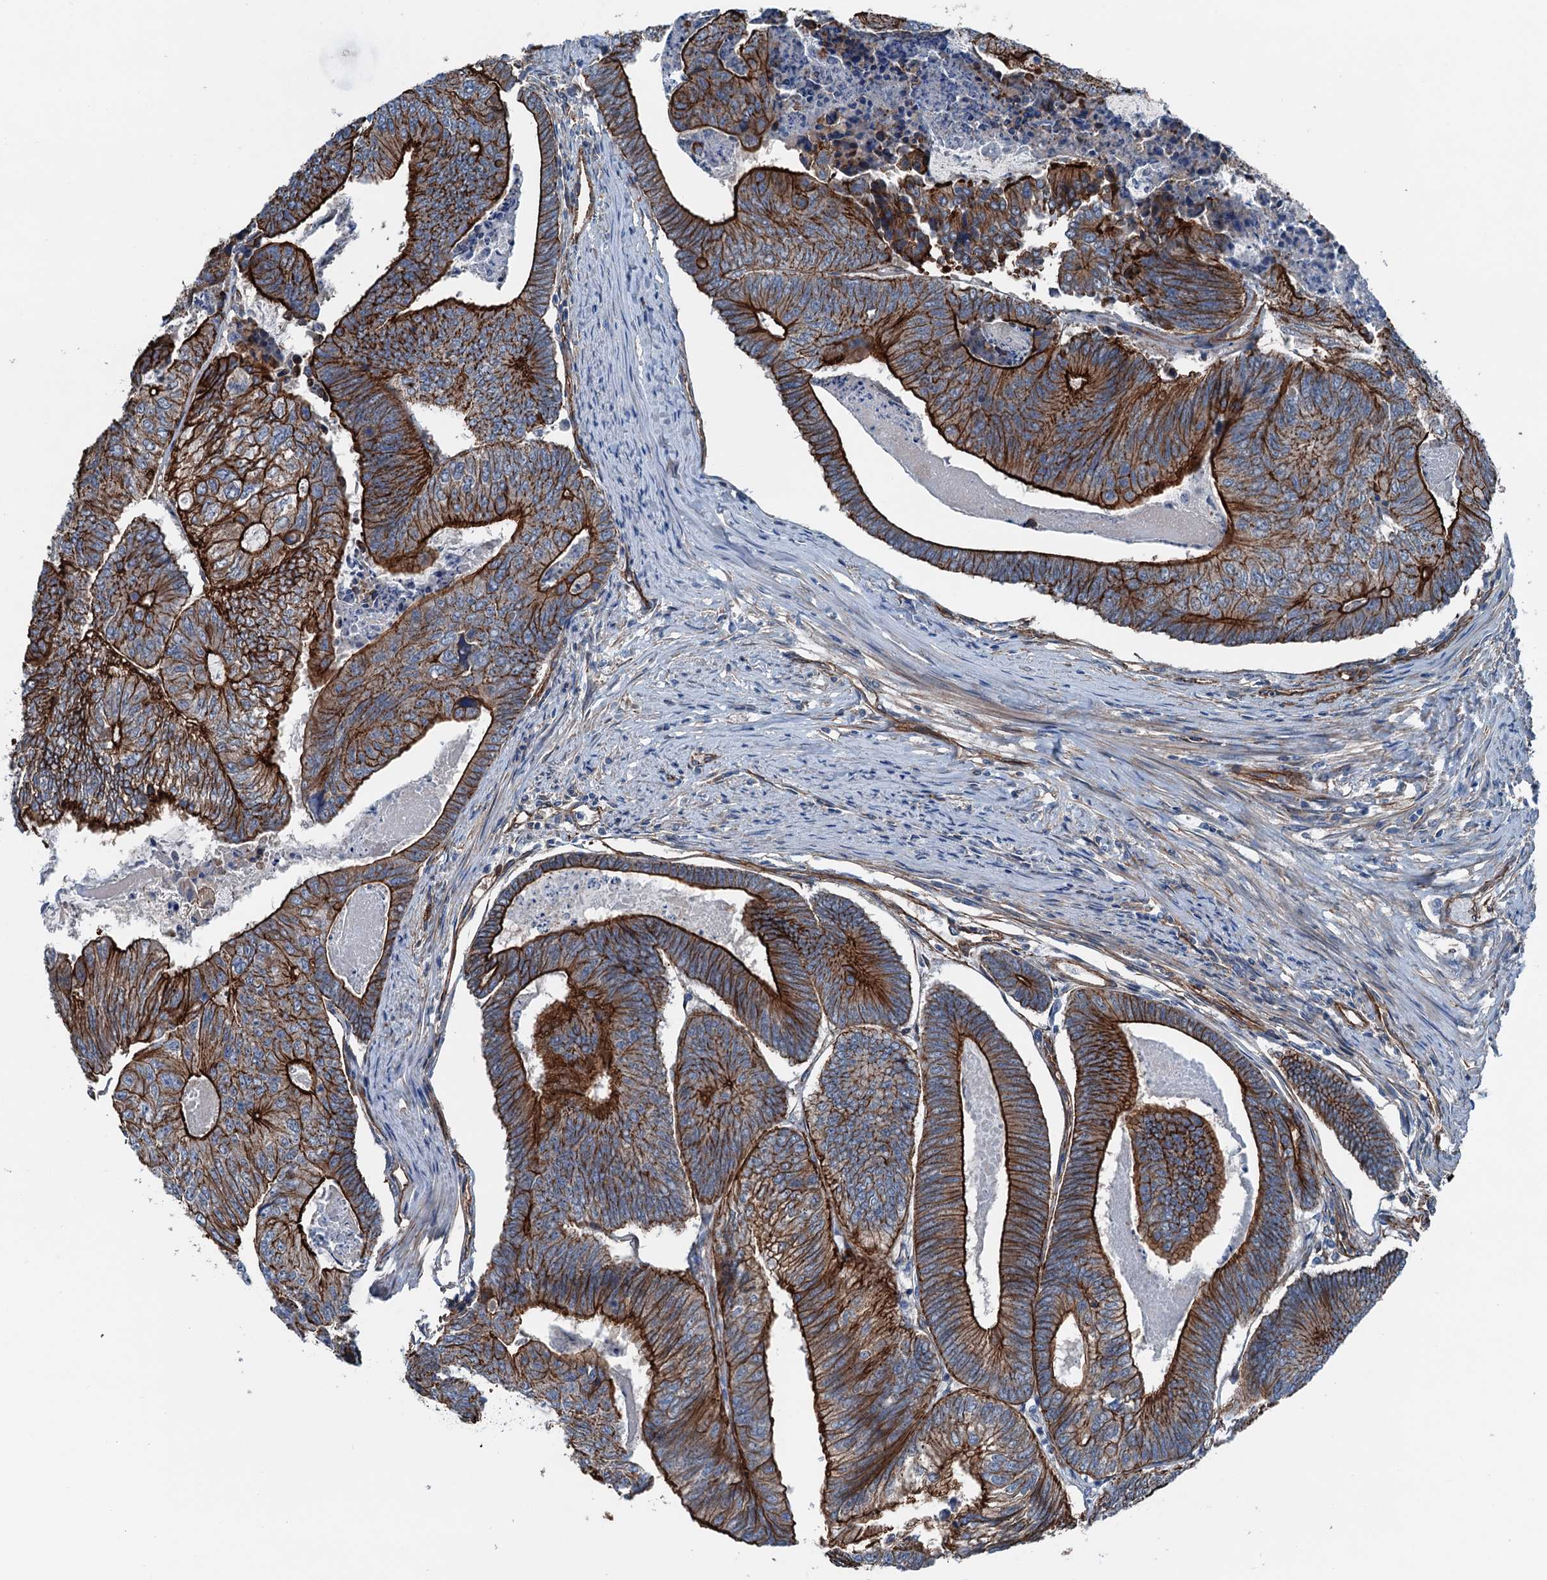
{"staining": {"intensity": "strong", "quantity": ">75%", "location": "cytoplasmic/membranous"}, "tissue": "colorectal cancer", "cell_type": "Tumor cells", "image_type": "cancer", "snomed": [{"axis": "morphology", "description": "Adenocarcinoma, NOS"}, {"axis": "topography", "description": "Colon"}], "caption": "A histopathology image of human adenocarcinoma (colorectal) stained for a protein demonstrates strong cytoplasmic/membranous brown staining in tumor cells.", "gene": "NMRAL1", "patient": {"sex": "female", "age": 67}}